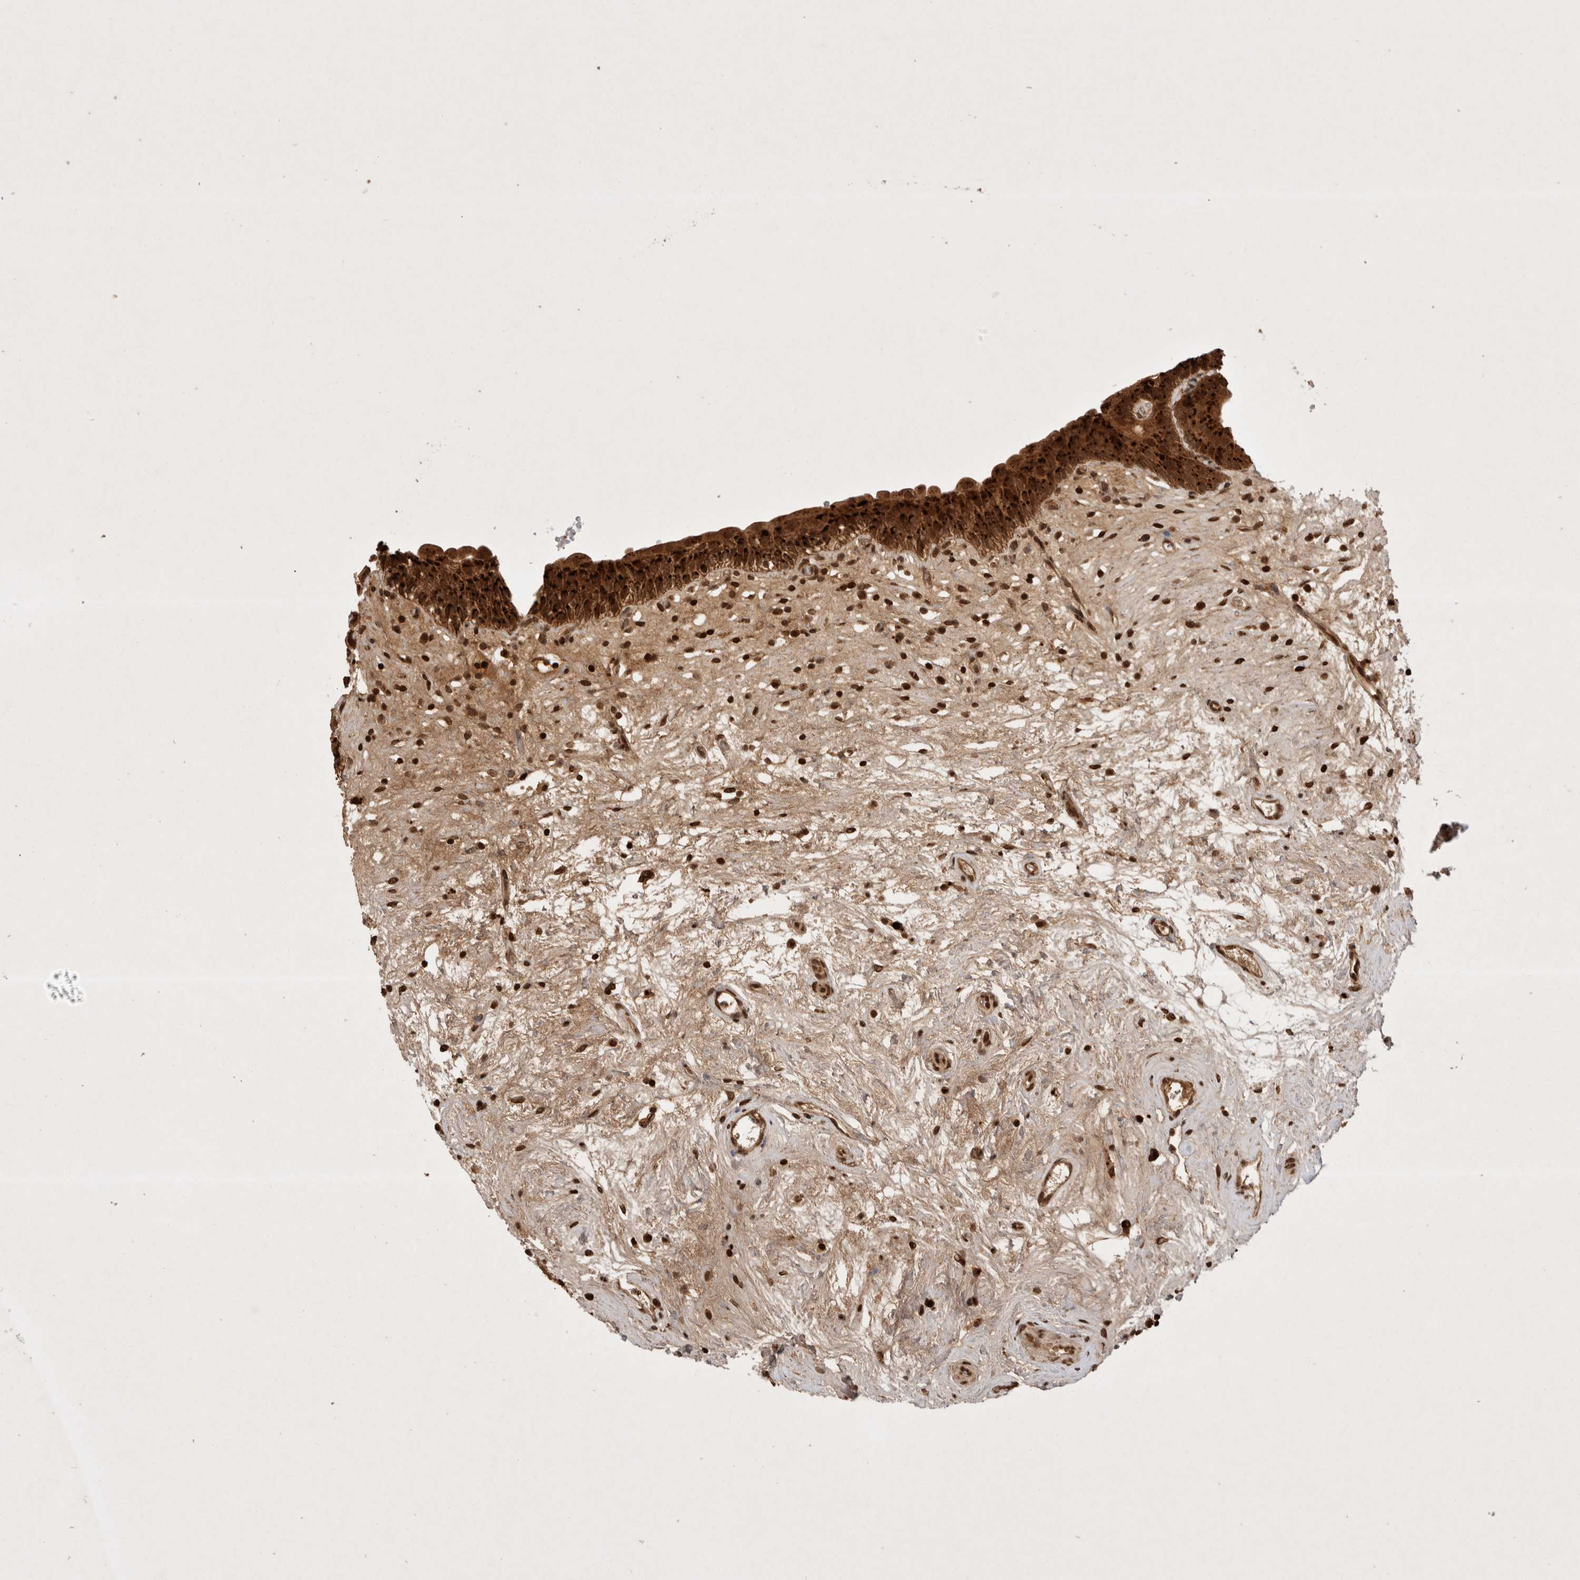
{"staining": {"intensity": "strong", "quantity": ">75%", "location": "cytoplasmic/membranous"}, "tissue": "urinary bladder", "cell_type": "Urothelial cells", "image_type": "normal", "snomed": [{"axis": "morphology", "description": "Normal tissue, NOS"}, {"axis": "topography", "description": "Urinary bladder"}], "caption": "Immunohistochemistry staining of benign urinary bladder, which shows high levels of strong cytoplasmic/membranous positivity in about >75% of urothelial cells indicating strong cytoplasmic/membranous protein staining. The staining was performed using DAB (brown) for protein detection and nuclei were counterstained in hematoxylin (blue).", "gene": "FAM221A", "patient": {"sex": "male", "age": 83}}